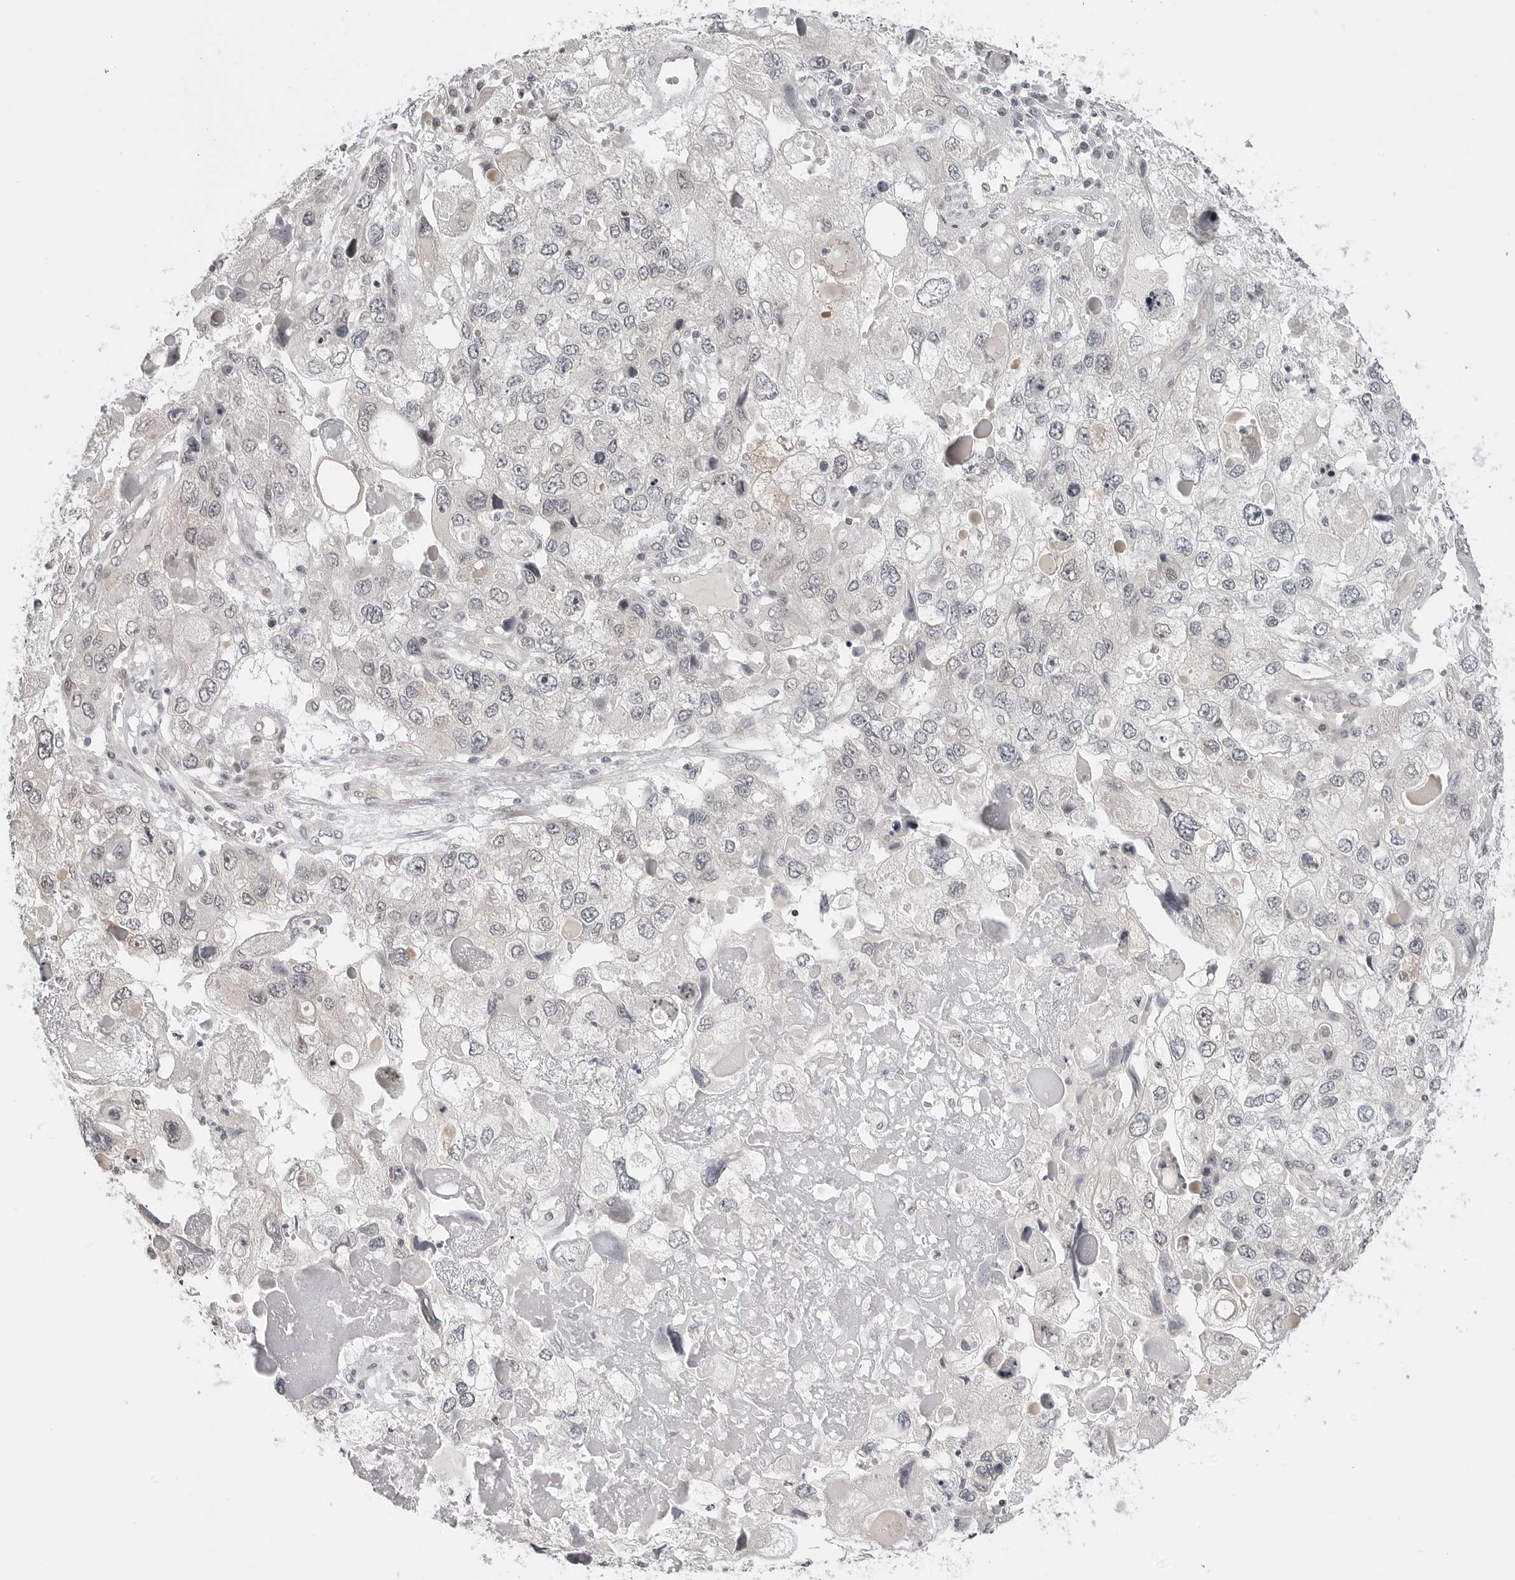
{"staining": {"intensity": "negative", "quantity": "none", "location": "none"}, "tissue": "endometrial cancer", "cell_type": "Tumor cells", "image_type": "cancer", "snomed": [{"axis": "morphology", "description": "Adenocarcinoma, NOS"}, {"axis": "topography", "description": "Endometrium"}], "caption": "Human adenocarcinoma (endometrial) stained for a protein using IHC exhibits no positivity in tumor cells.", "gene": "C8orf33", "patient": {"sex": "female", "age": 49}}